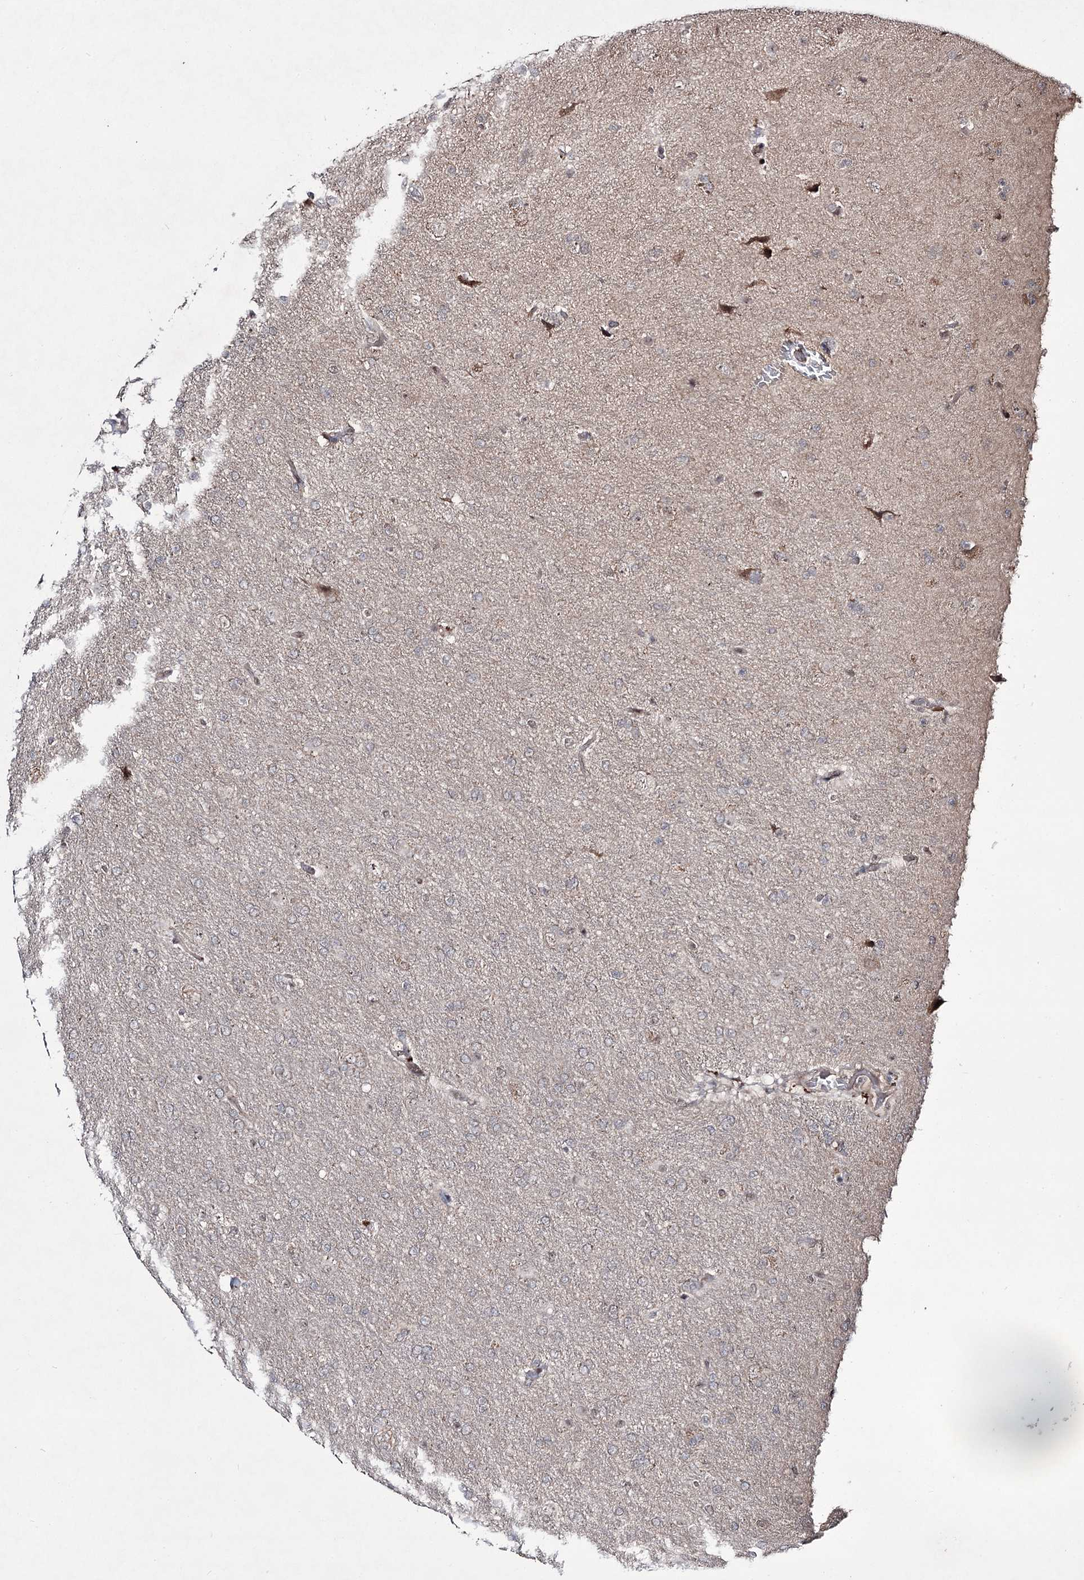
{"staining": {"intensity": "negative", "quantity": "none", "location": "none"}, "tissue": "glioma", "cell_type": "Tumor cells", "image_type": "cancer", "snomed": [{"axis": "morphology", "description": "Glioma, malignant, High grade"}, {"axis": "topography", "description": "Brain"}], "caption": "The immunohistochemistry photomicrograph has no significant staining in tumor cells of glioma tissue.", "gene": "HOXC11", "patient": {"sex": "male", "age": 72}}